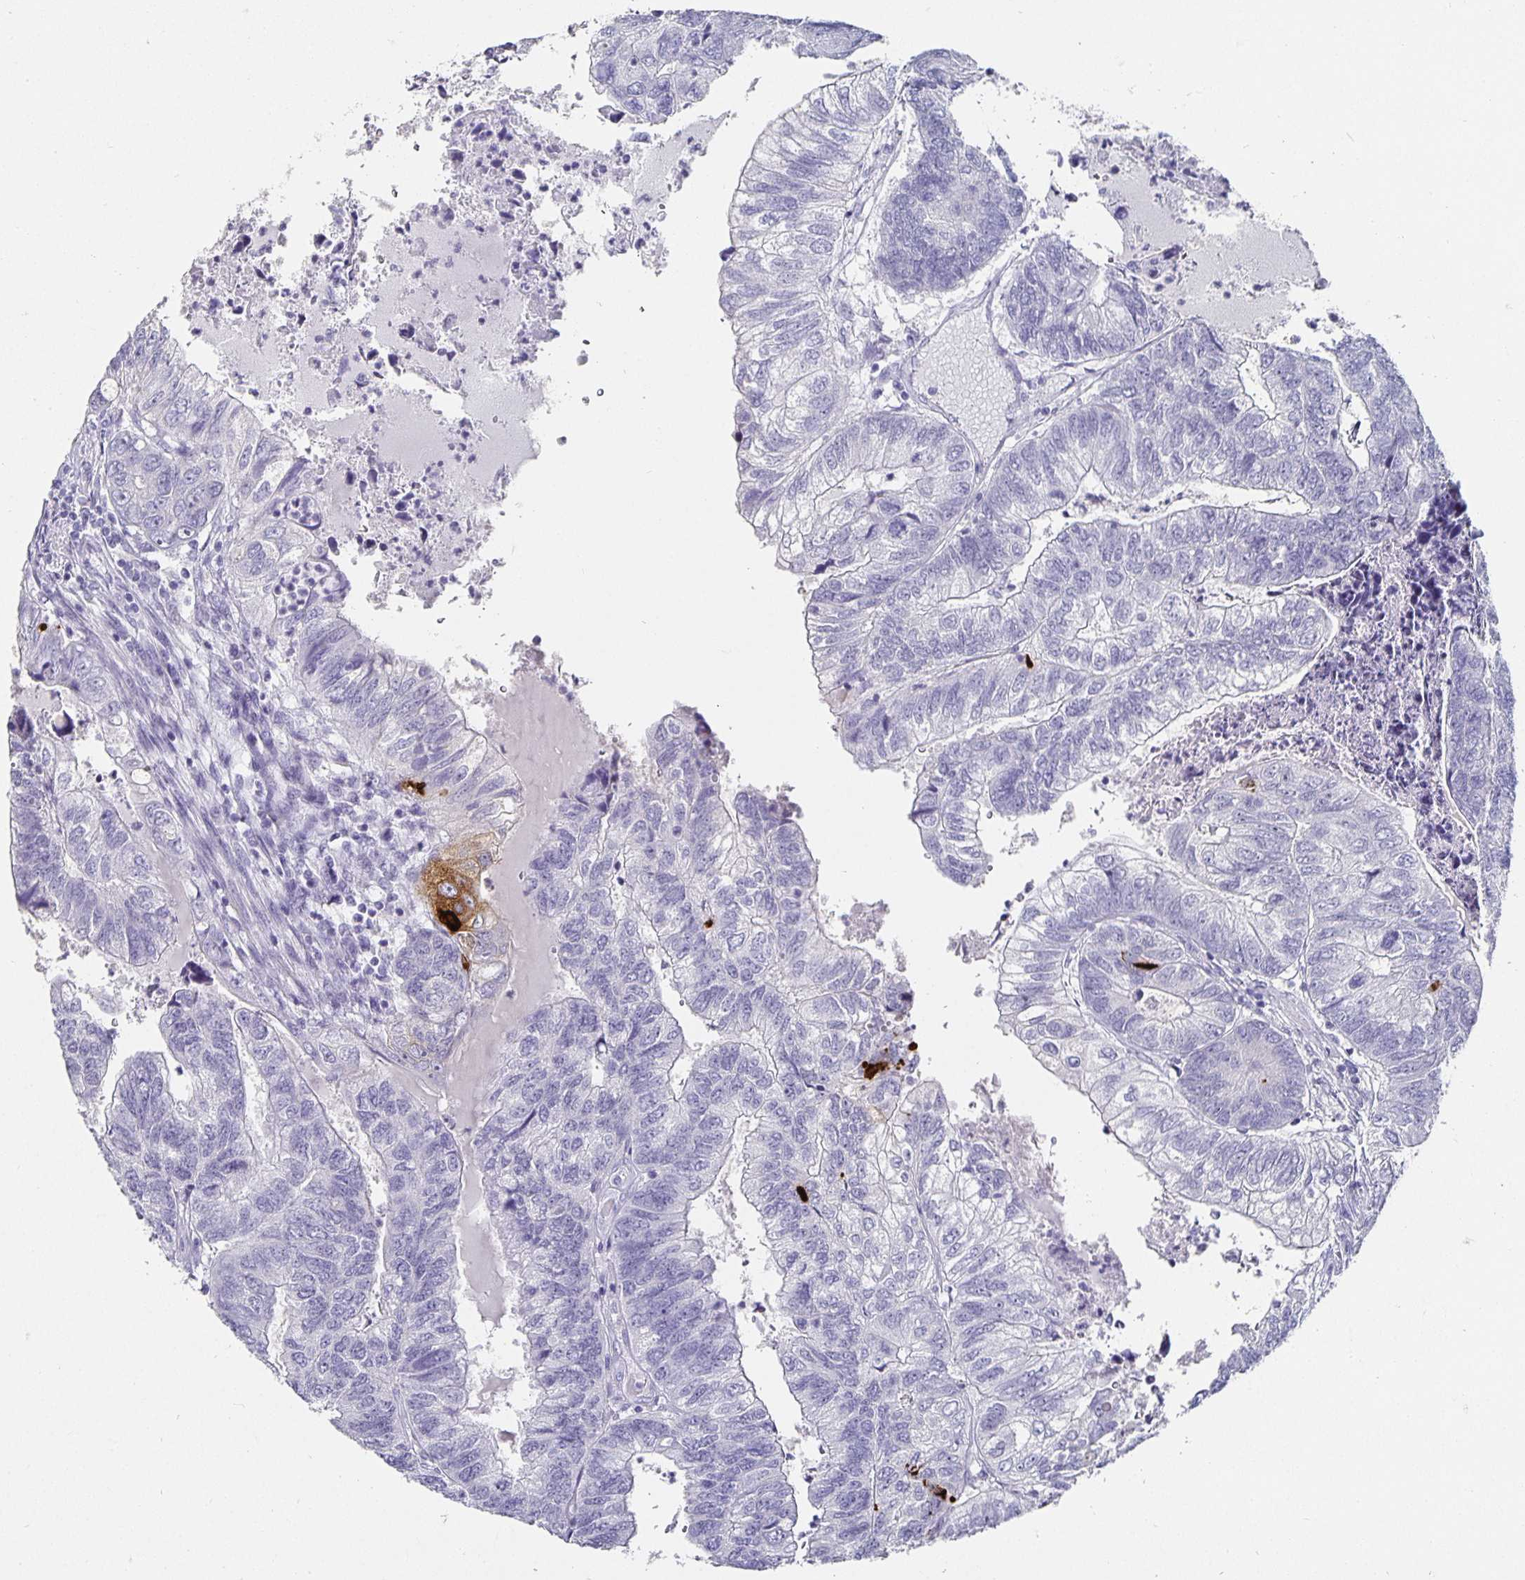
{"staining": {"intensity": "negative", "quantity": "none", "location": "none"}, "tissue": "colorectal cancer", "cell_type": "Tumor cells", "image_type": "cancer", "snomed": [{"axis": "morphology", "description": "Adenocarcinoma, NOS"}, {"axis": "topography", "description": "Colon"}], "caption": "There is no significant positivity in tumor cells of colorectal adenocarcinoma.", "gene": "CHGA", "patient": {"sex": "female", "age": 67}}